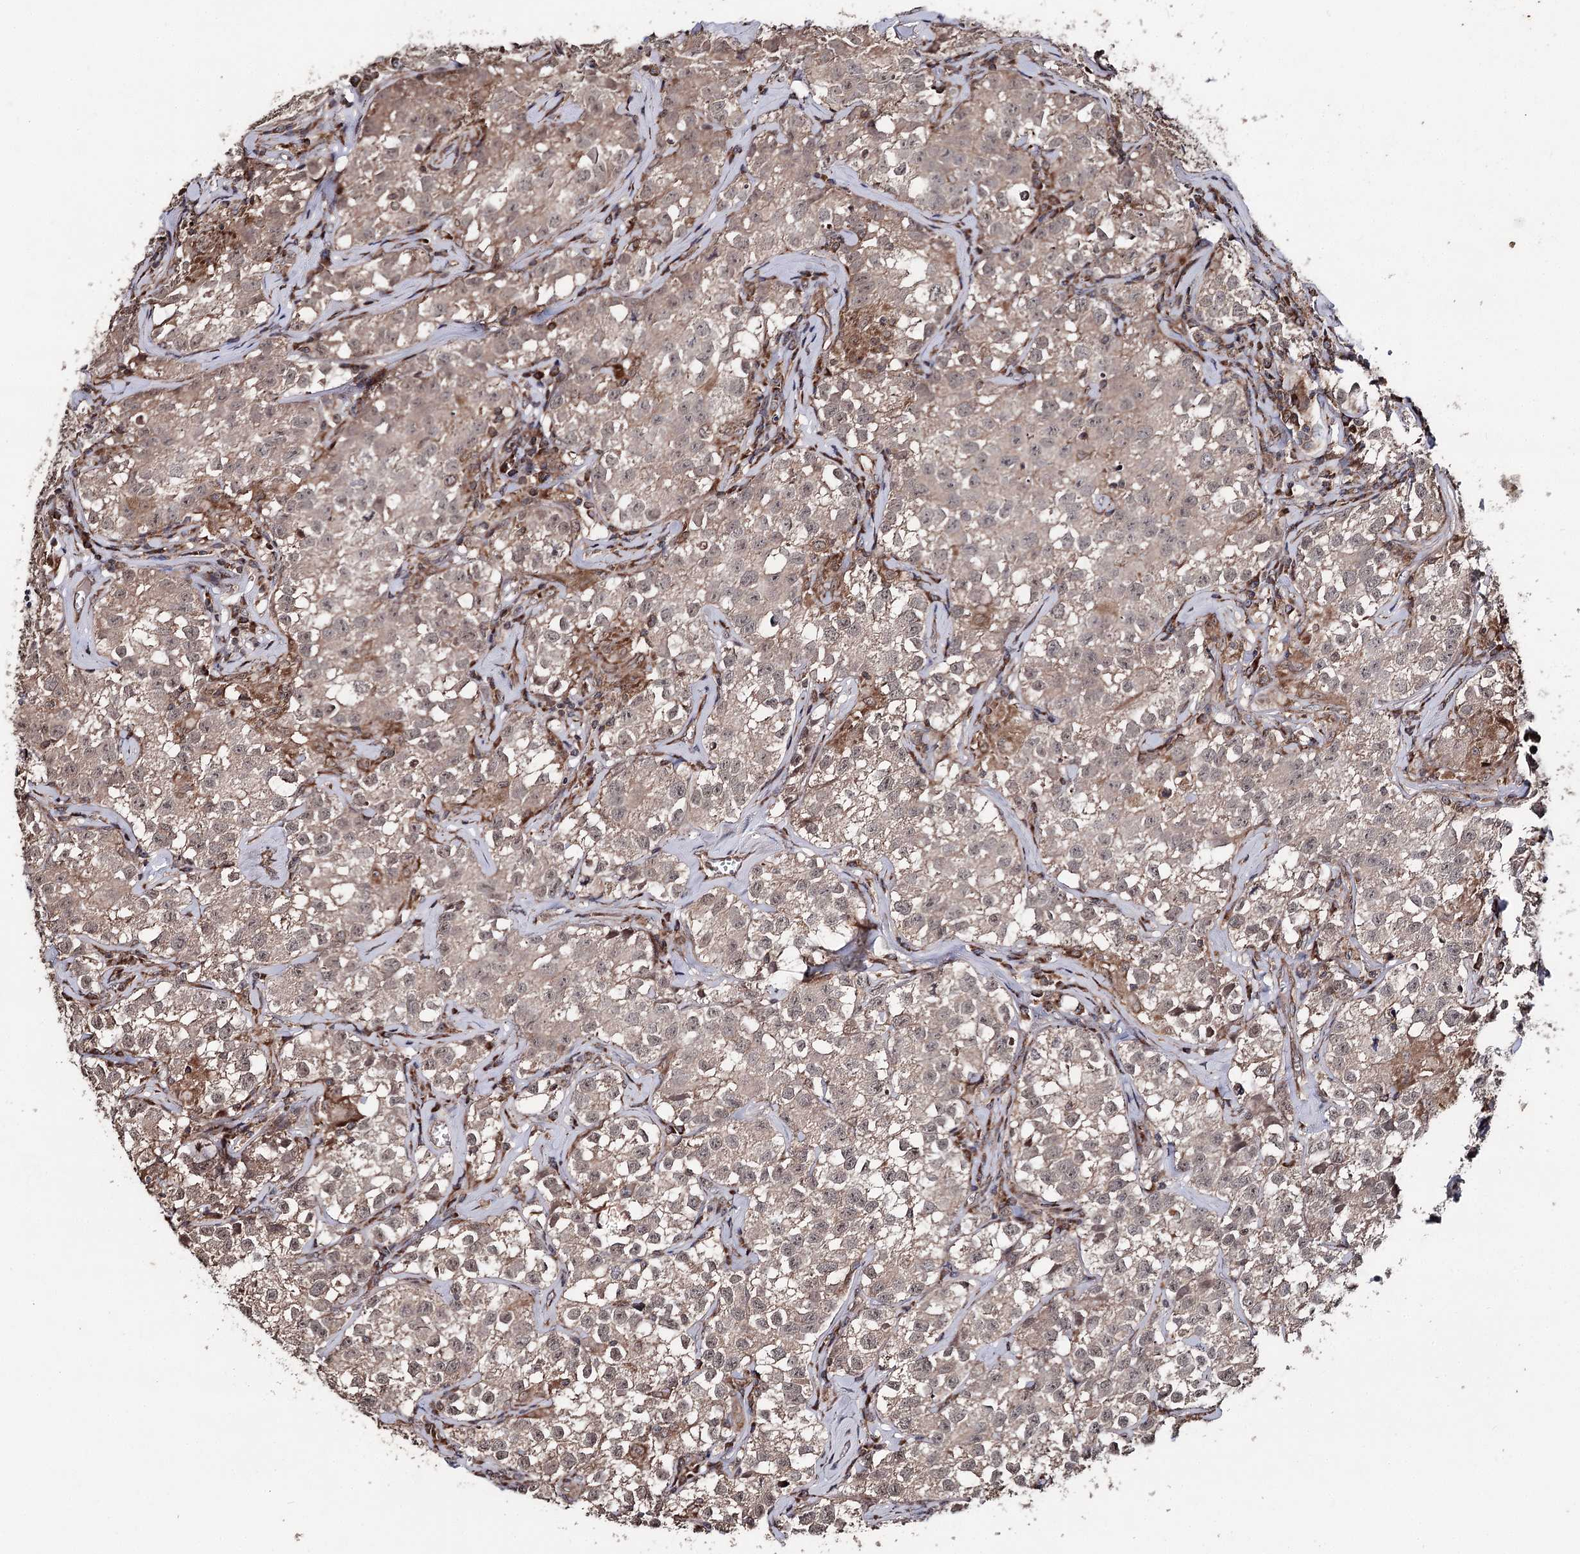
{"staining": {"intensity": "weak", "quantity": ">75%", "location": "cytoplasmic/membranous"}, "tissue": "testis cancer", "cell_type": "Tumor cells", "image_type": "cancer", "snomed": [{"axis": "morphology", "description": "Seminoma, NOS"}, {"axis": "morphology", "description": "Carcinoma, Embryonal, NOS"}, {"axis": "topography", "description": "Testis"}], "caption": "Weak cytoplasmic/membranous protein staining is present in approximately >75% of tumor cells in seminoma (testis). The staining is performed using DAB brown chromogen to label protein expression. The nuclei are counter-stained blue using hematoxylin.", "gene": "MINDY3", "patient": {"sex": "male", "age": 43}}